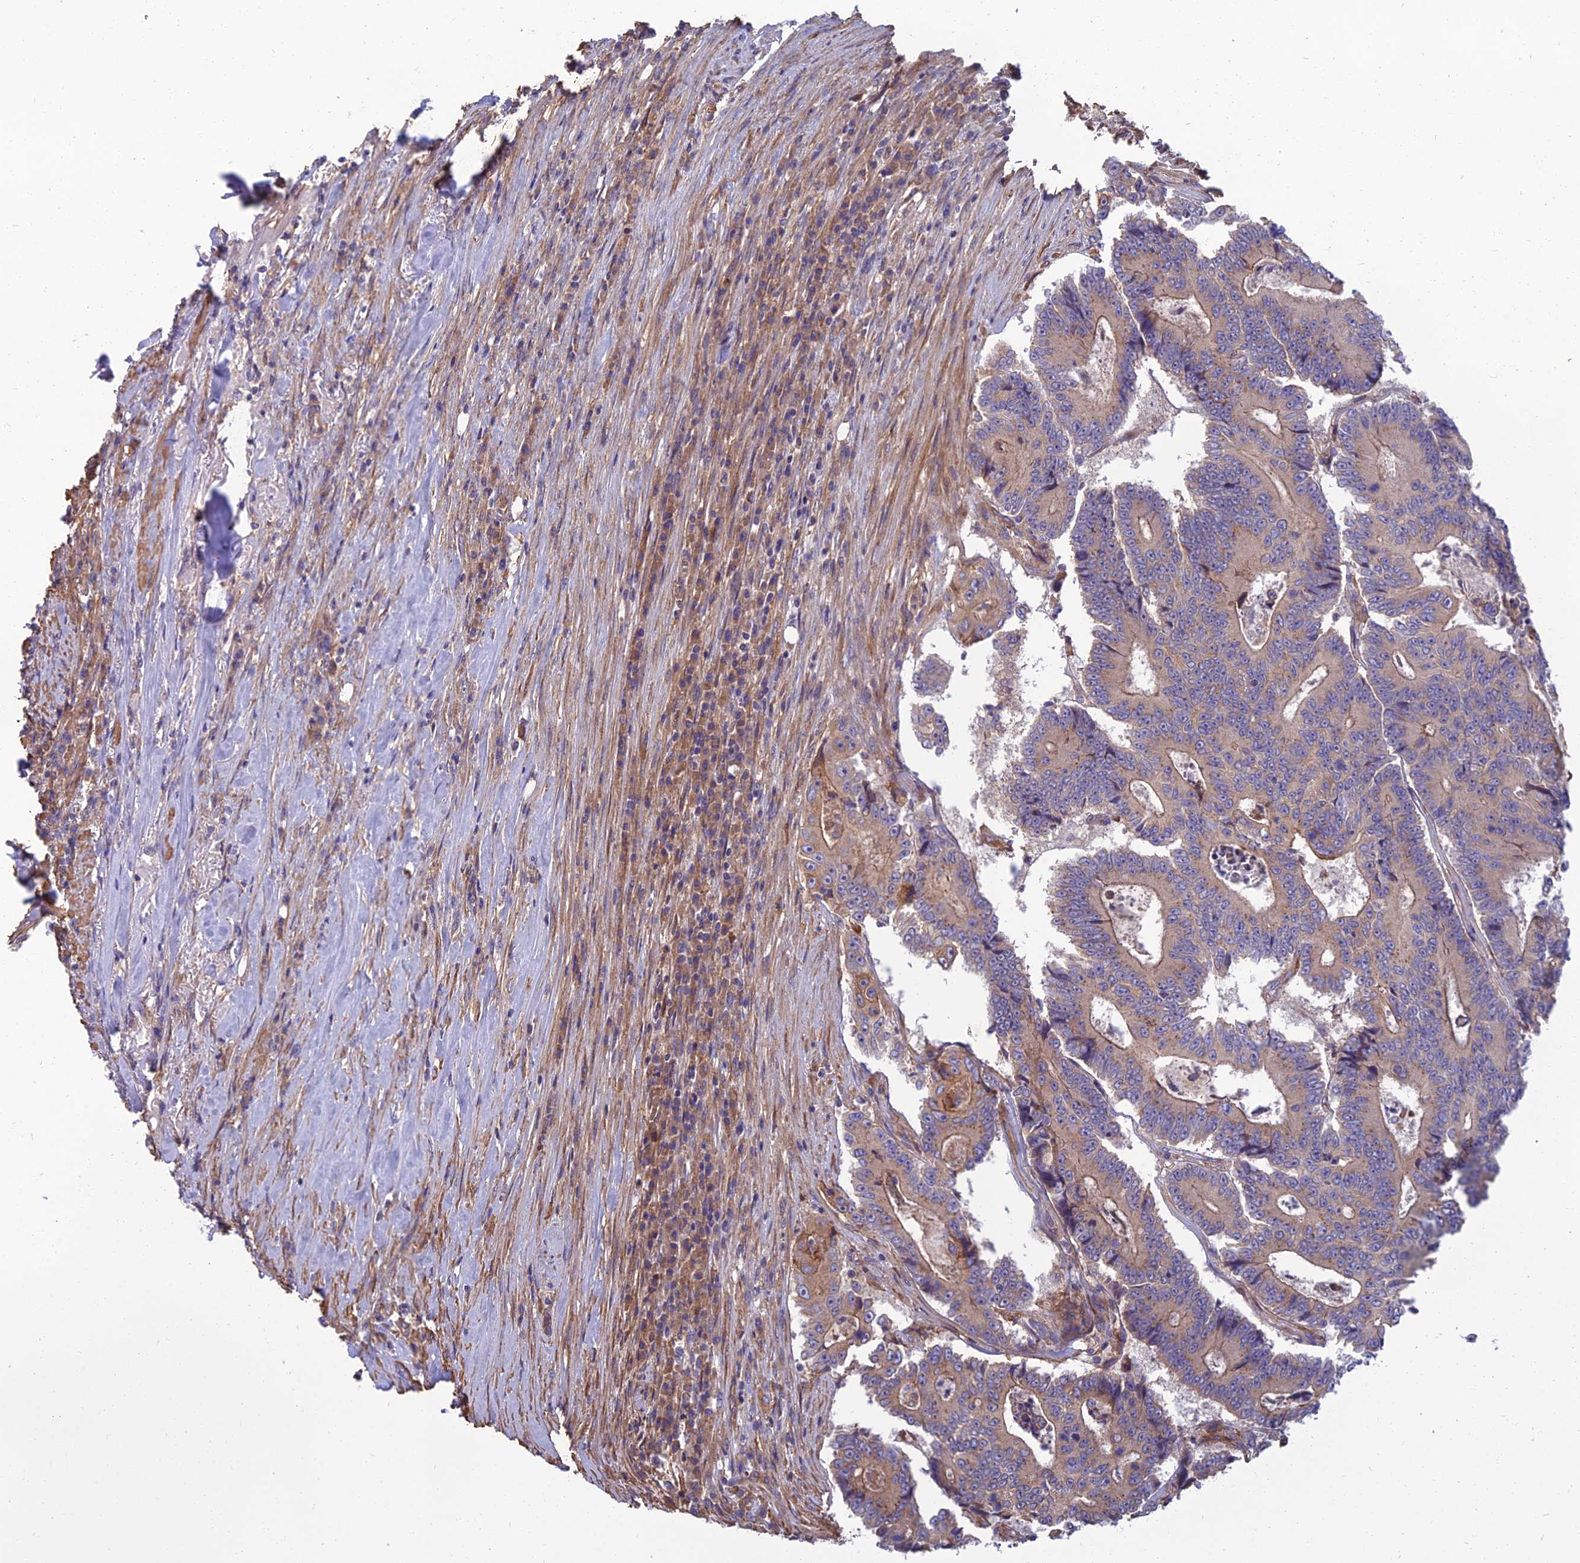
{"staining": {"intensity": "negative", "quantity": "none", "location": "none"}, "tissue": "colorectal cancer", "cell_type": "Tumor cells", "image_type": "cancer", "snomed": [{"axis": "morphology", "description": "Adenocarcinoma, NOS"}, {"axis": "topography", "description": "Colon"}], "caption": "This image is of colorectal adenocarcinoma stained with immunohistochemistry to label a protein in brown with the nuclei are counter-stained blue. There is no staining in tumor cells. Nuclei are stained in blue.", "gene": "WDR24", "patient": {"sex": "male", "age": 83}}